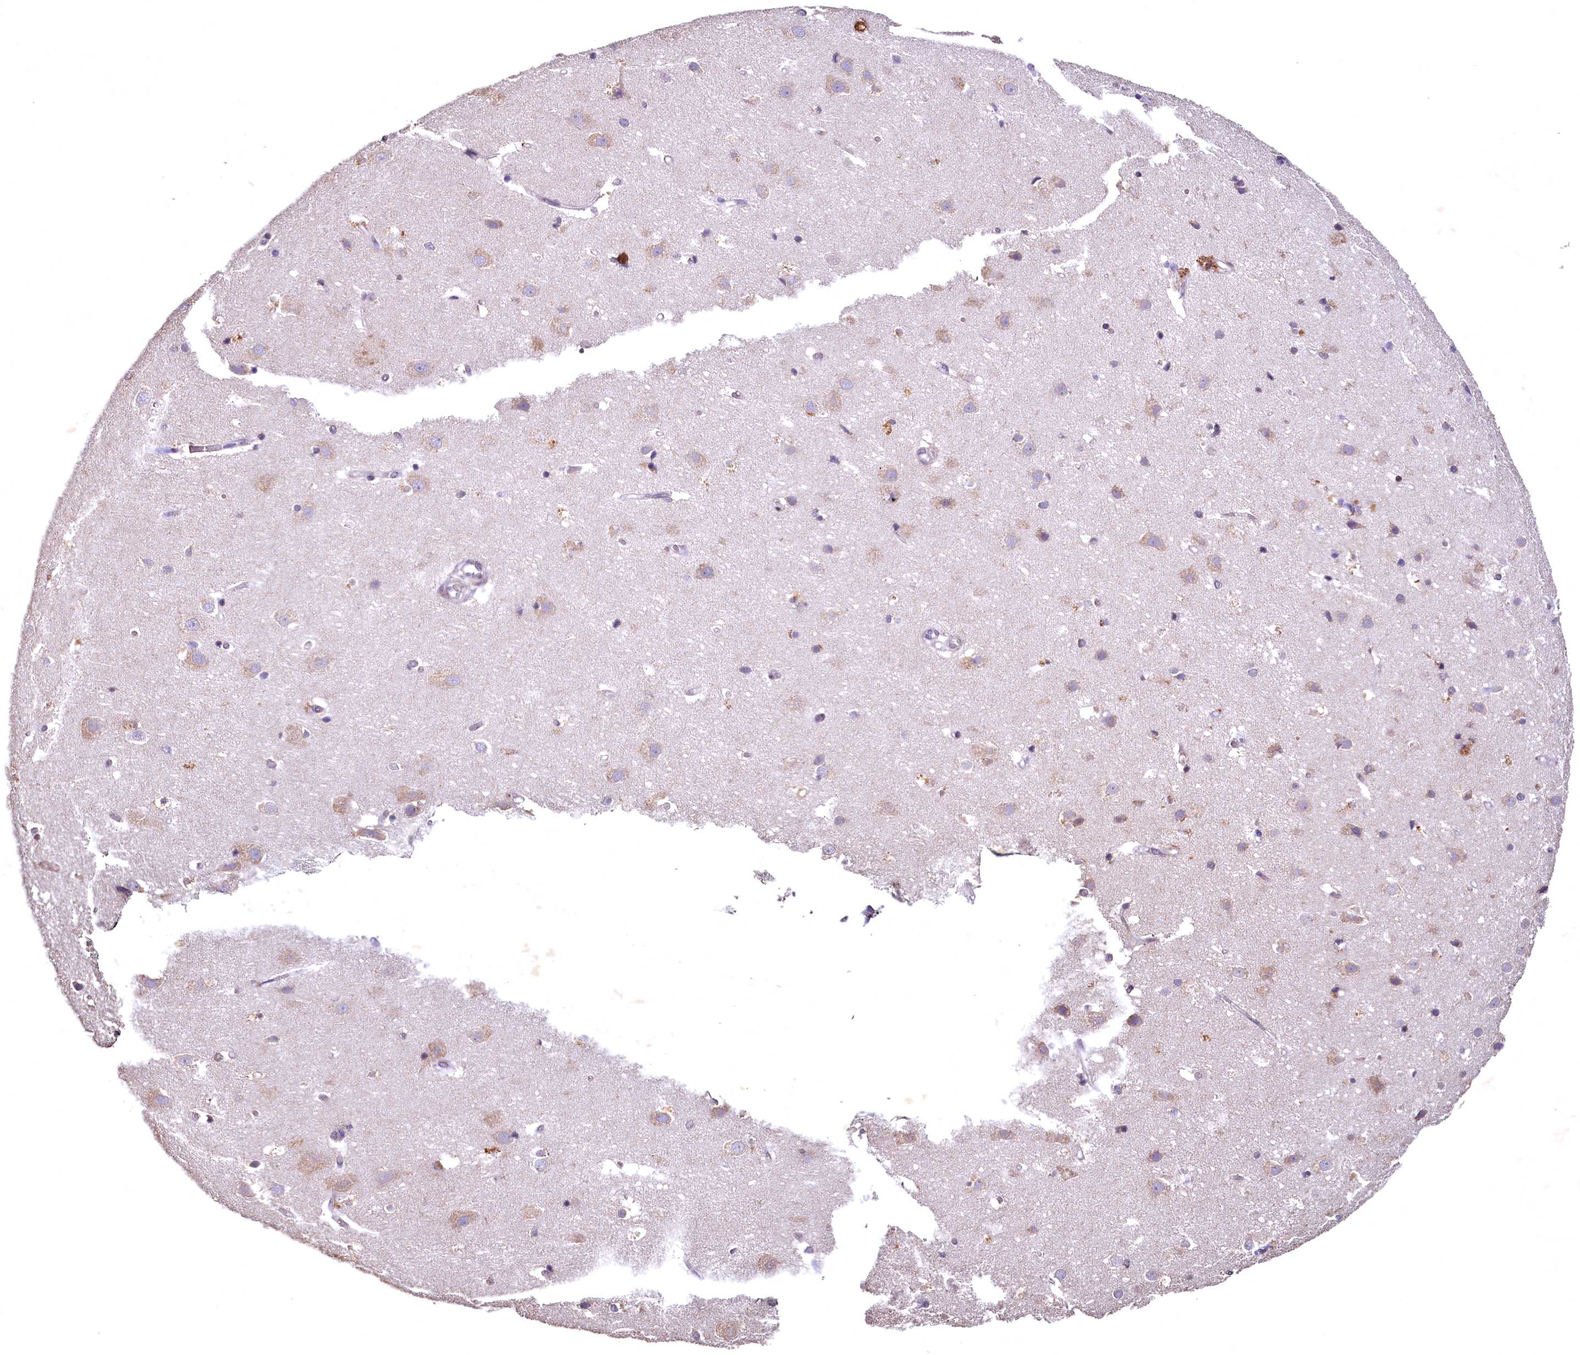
{"staining": {"intensity": "weak", "quantity": ">75%", "location": "cytoplasmic/membranous"}, "tissue": "cerebral cortex", "cell_type": "Endothelial cells", "image_type": "normal", "snomed": [{"axis": "morphology", "description": "Normal tissue, NOS"}, {"axis": "topography", "description": "Cerebral cortex"}], "caption": "Immunohistochemistry staining of unremarkable cerebral cortex, which displays low levels of weak cytoplasmic/membranous expression in about >75% of endothelial cells indicating weak cytoplasmic/membranous protein positivity. The staining was performed using DAB (brown) for protein detection and nuclei were counterstained in hematoxylin (blue).", "gene": "SPTA1", "patient": {"sex": "male", "age": 54}}